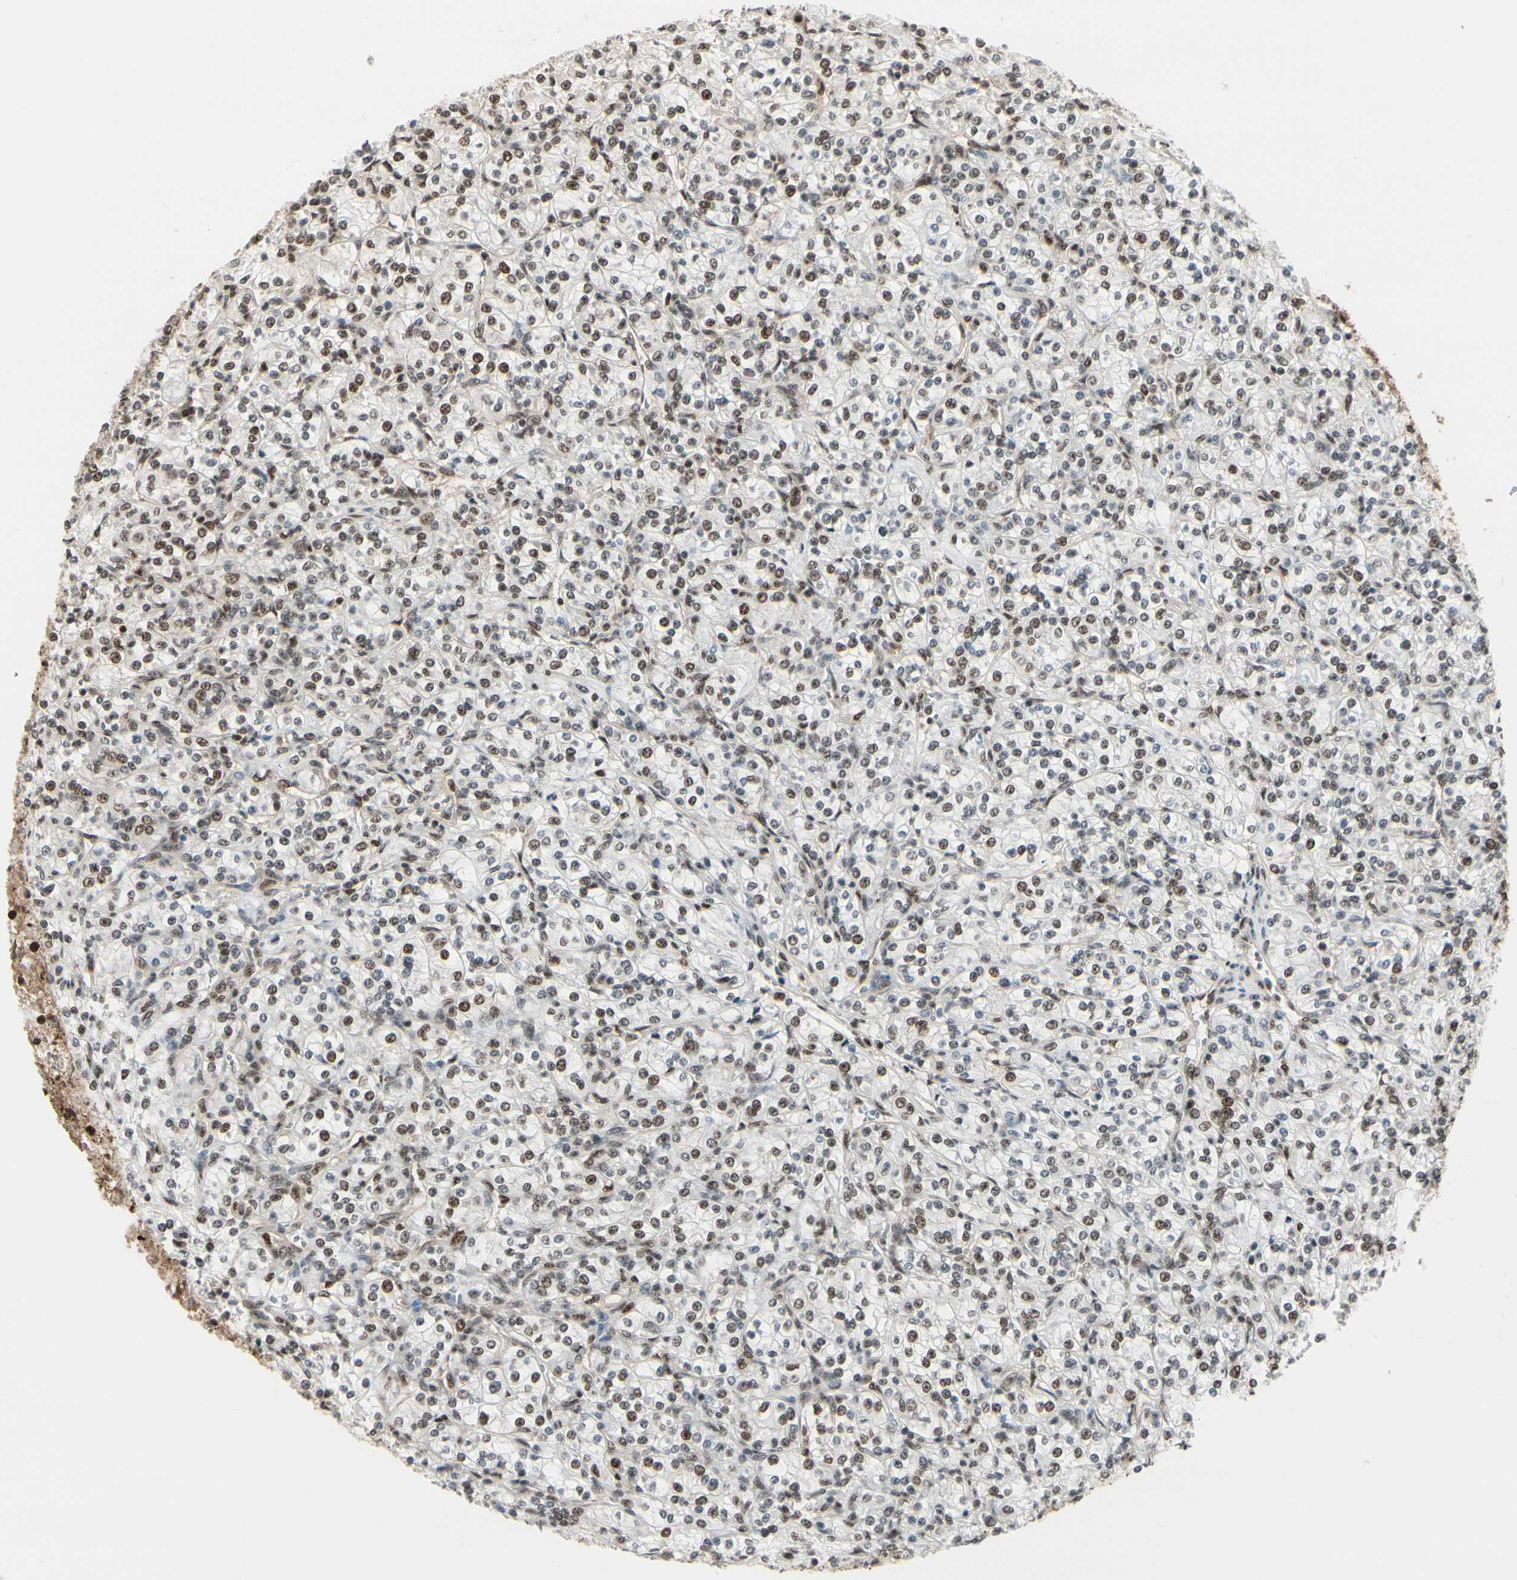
{"staining": {"intensity": "moderate", "quantity": ">75%", "location": "nuclear"}, "tissue": "renal cancer", "cell_type": "Tumor cells", "image_type": "cancer", "snomed": [{"axis": "morphology", "description": "Adenocarcinoma, NOS"}, {"axis": "topography", "description": "Kidney"}], "caption": "IHC of renal cancer (adenocarcinoma) displays medium levels of moderate nuclear positivity in about >75% of tumor cells.", "gene": "HSF1", "patient": {"sex": "male", "age": 77}}